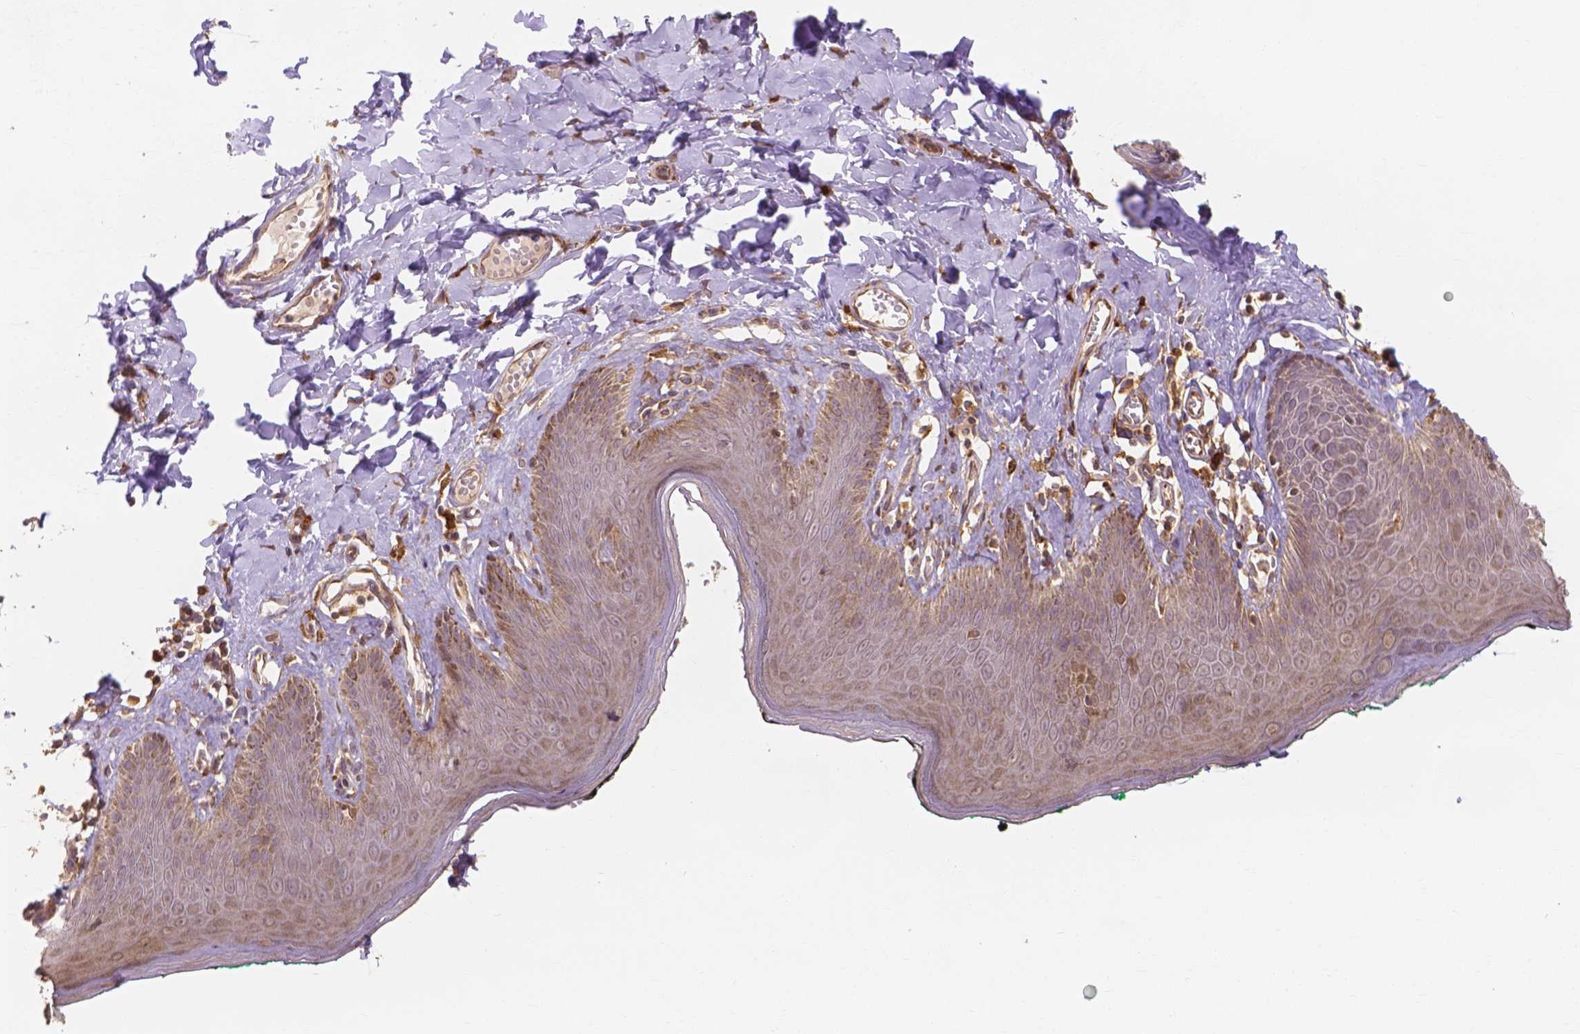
{"staining": {"intensity": "moderate", "quantity": ">75%", "location": "cytoplasmic/membranous,nuclear"}, "tissue": "skin", "cell_type": "Epidermal cells", "image_type": "normal", "snomed": [{"axis": "morphology", "description": "Normal tissue, NOS"}, {"axis": "topography", "description": "Vulva"}, {"axis": "topography", "description": "Peripheral nerve tissue"}], "caption": "Epidermal cells display moderate cytoplasmic/membranous,nuclear positivity in about >75% of cells in benign skin. The staining was performed using DAB to visualize the protein expression in brown, while the nuclei were stained in blue with hematoxylin (Magnification: 20x).", "gene": "TAB2", "patient": {"sex": "female", "age": 66}}